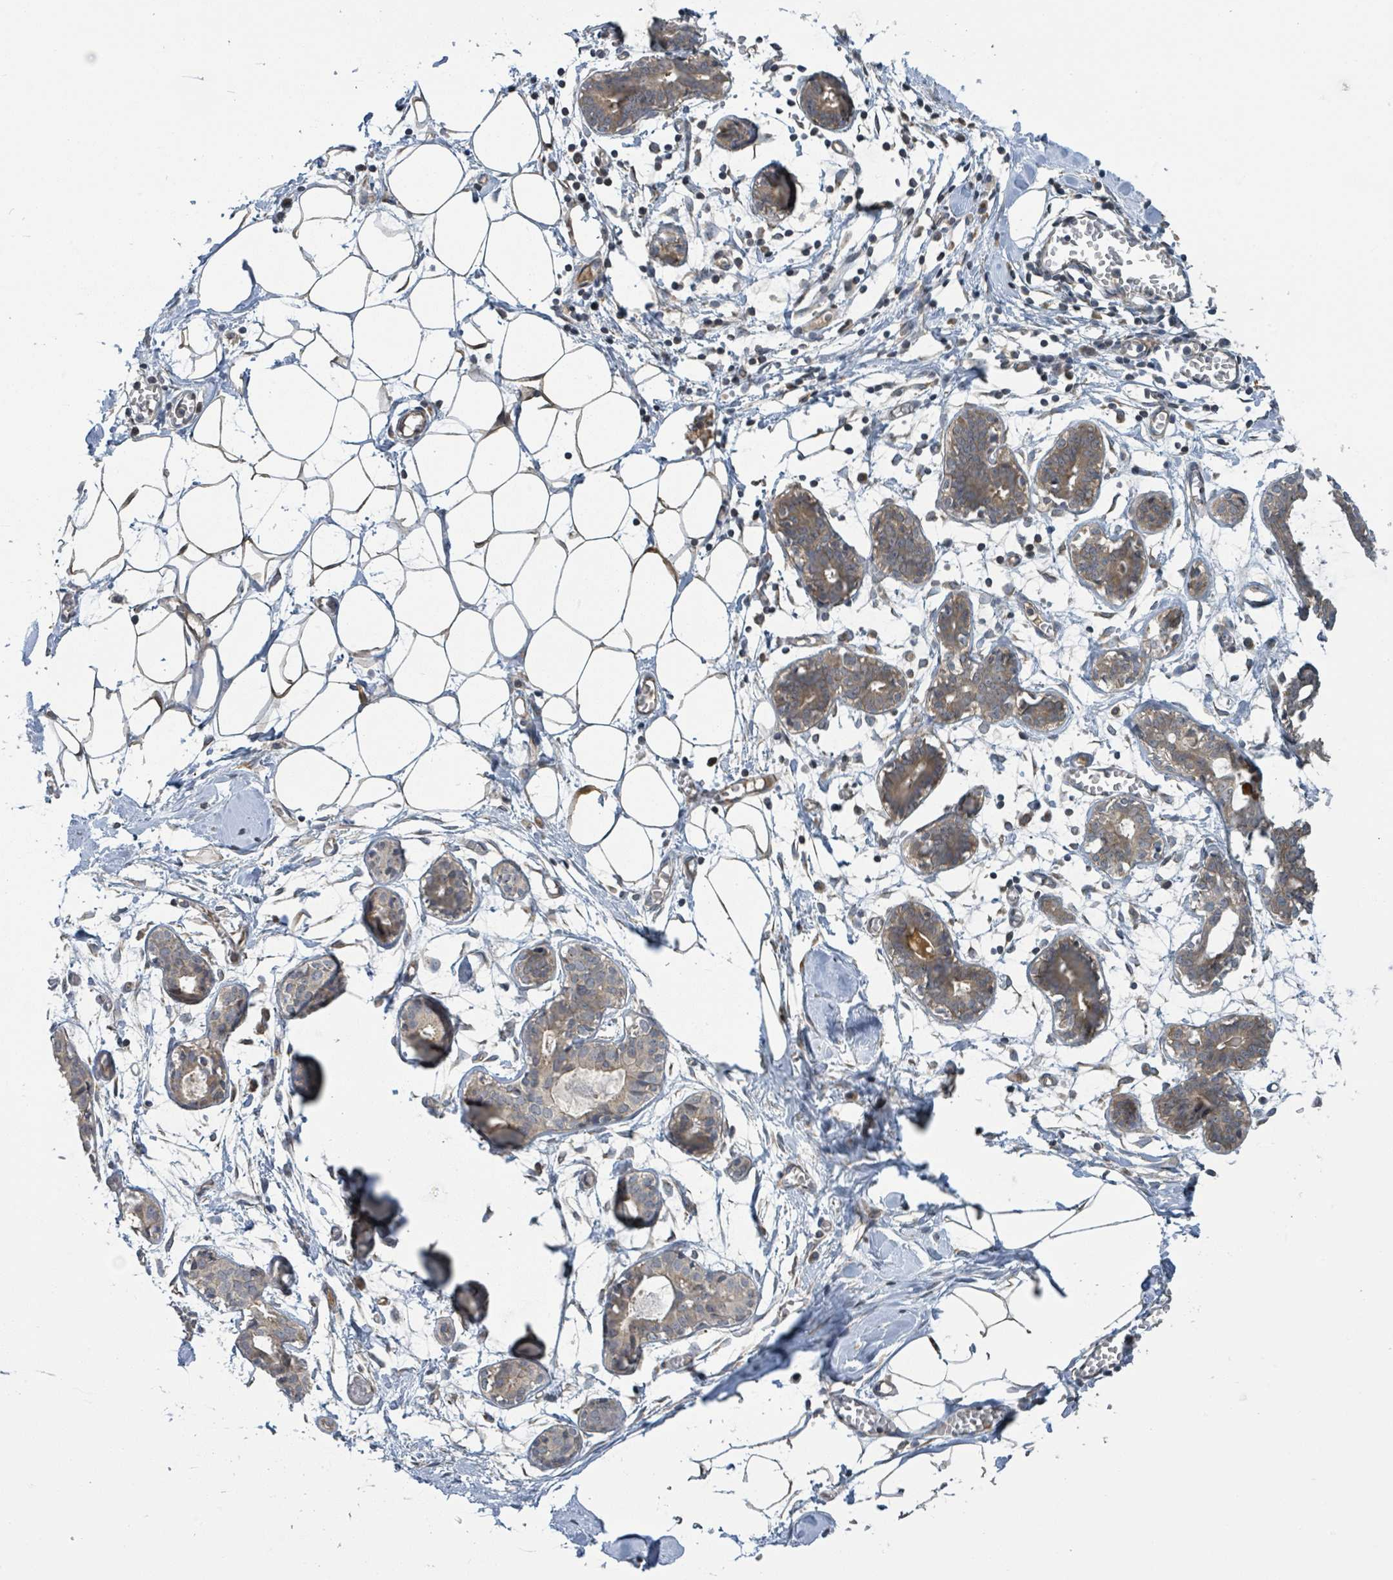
{"staining": {"intensity": "weak", "quantity": ">75%", "location": "cytoplasmic/membranous"}, "tissue": "breast", "cell_type": "Adipocytes", "image_type": "normal", "snomed": [{"axis": "morphology", "description": "Normal tissue, NOS"}, {"axis": "topography", "description": "Breast"}], "caption": "The immunohistochemical stain labels weak cytoplasmic/membranous positivity in adipocytes of benign breast. The staining is performed using DAB brown chromogen to label protein expression. The nuclei are counter-stained blue using hematoxylin.", "gene": "CCDC121", "patient": {"sex": "female", "age": 27}}